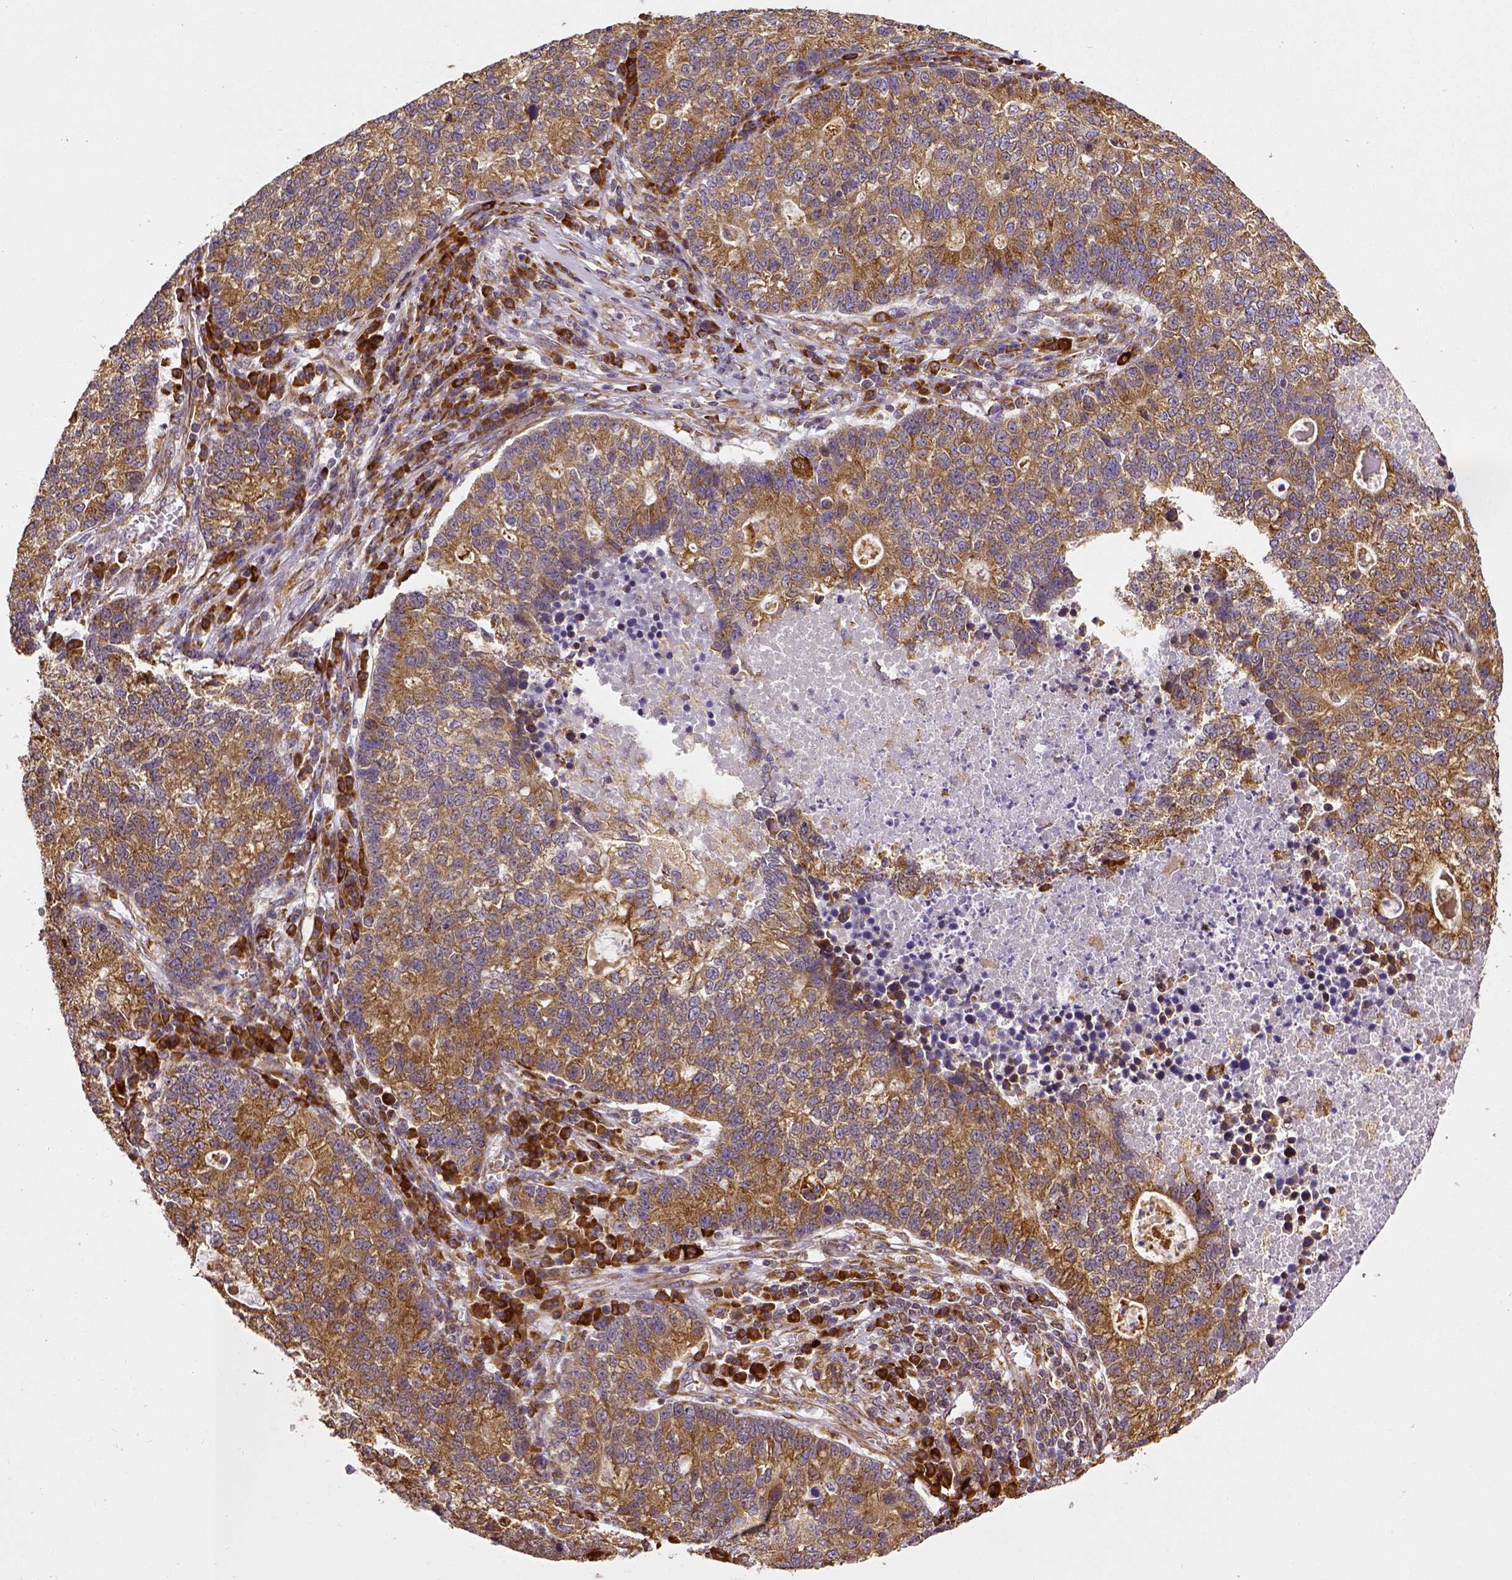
{"staining": {"intensity": "moderate", "quantity": ">75%", "location": "cytoplasmic/membranous"}, "tissue": "lung cancer", "cell_type": "Tumor cells", "image_type": "cancer", "snomed": [{"axis": "morphology", "description": "Adenocarcinoma, NOS"}, {"axis": "topography", "description": "Lung"}], "caption": "Lung adenocarcinoma stained for a protein (brown) exhibits moderate cytoplasmic/membranous positive positivity in about >75% of tumor cells.", "gene": "MTDH", "patient": {"sex": "male", "age": 57}}